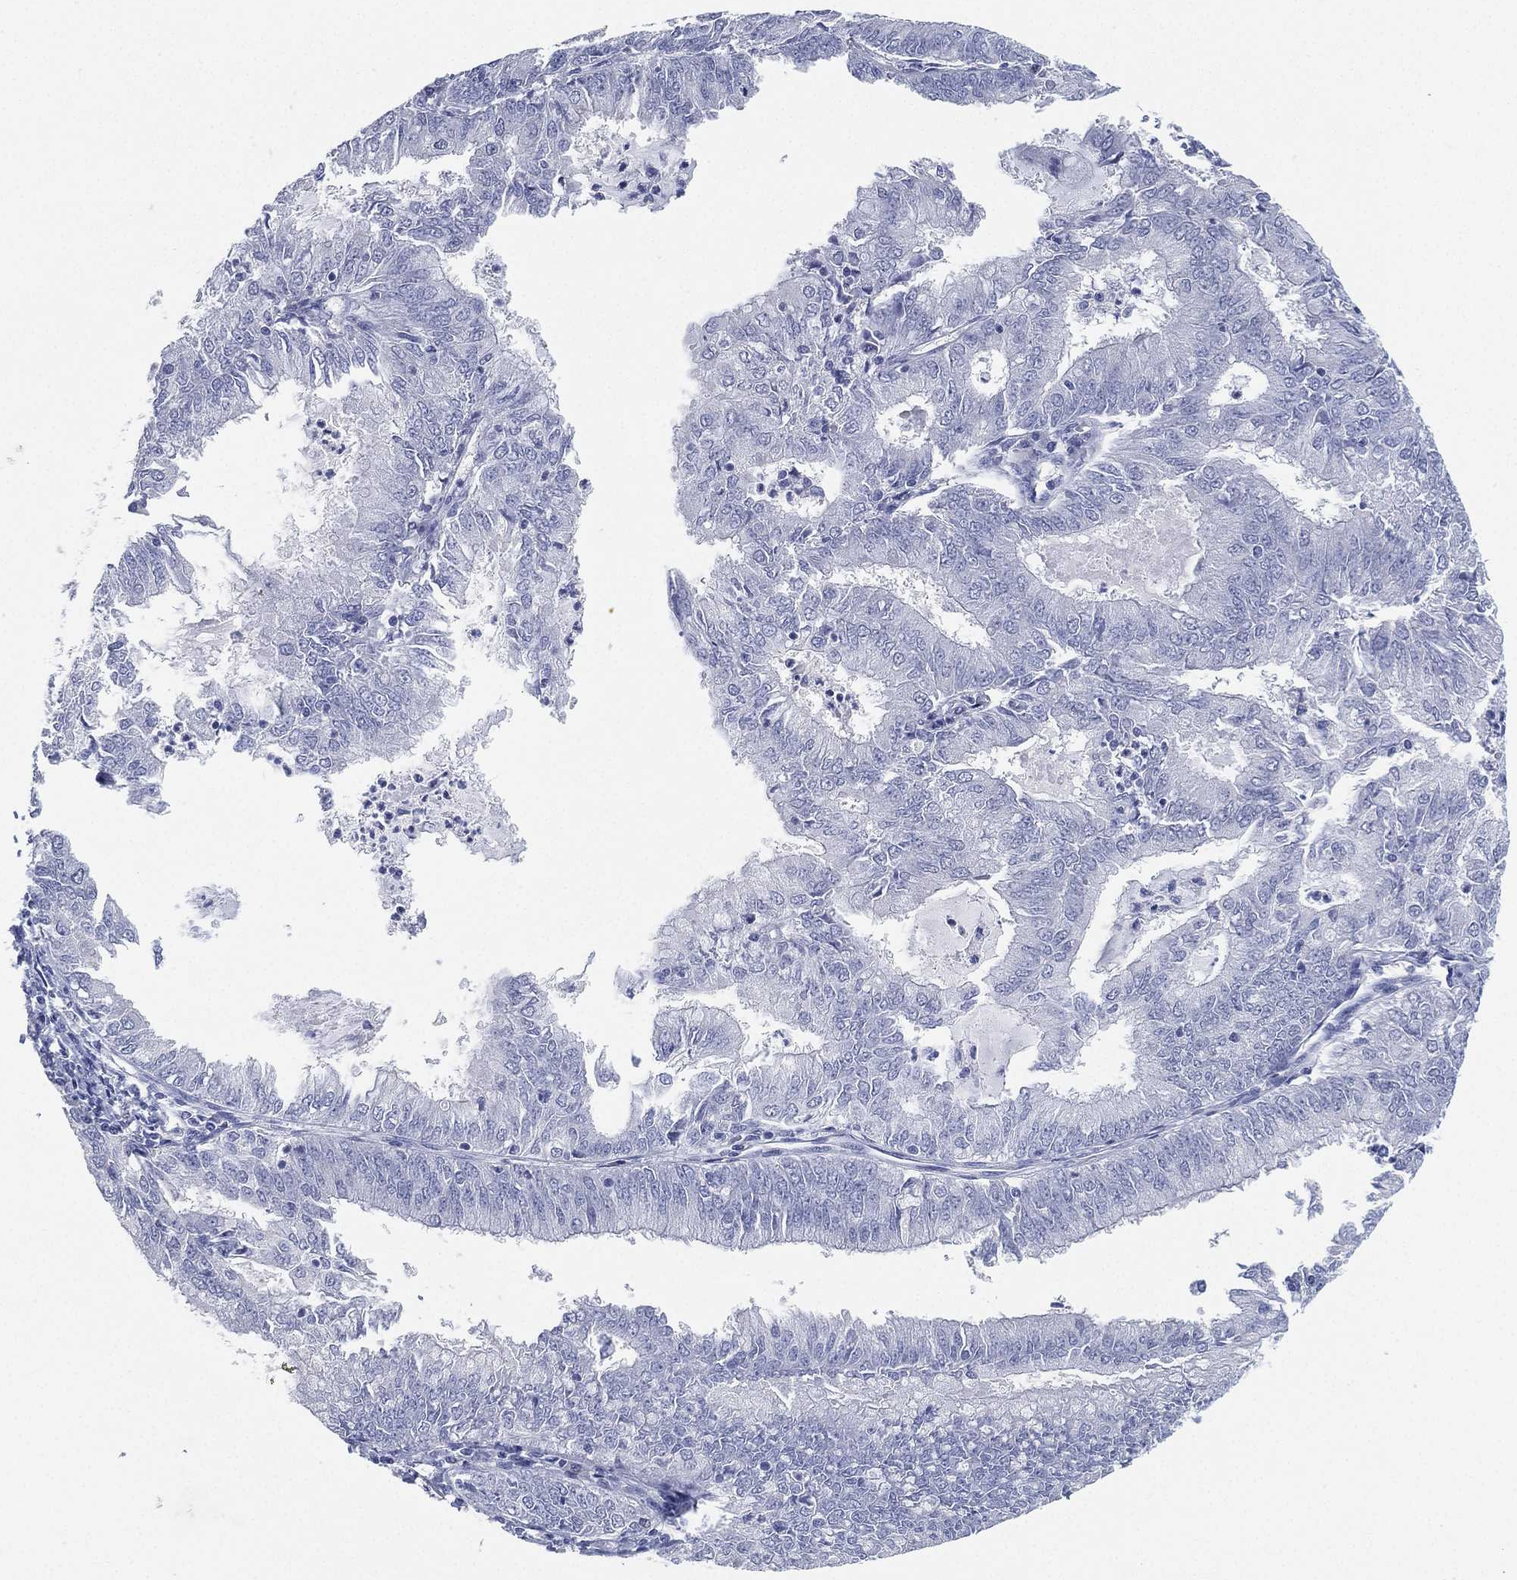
{"staining": {"intensity": "negative", "quantity": "none", "location": "none"}, "tissue": "endometrial cancer", "cell_type": "Tumor cells", "image_type": "cancer", "snomed": [{"axis": "morphology", "description": "Adenocarcinoma, NOS"}, {"axis": "topography", "description": "Endometrium"}], "caption": "This image is of endometrial adenocarcinoma stained with immunohistochemistry (IHC) to label a protein in brown with the nuclei are counter-stained blue. There is no staining in tumor cells.", "gene": "FAM187B", "patient": {"sex": "female", "age": 57}}